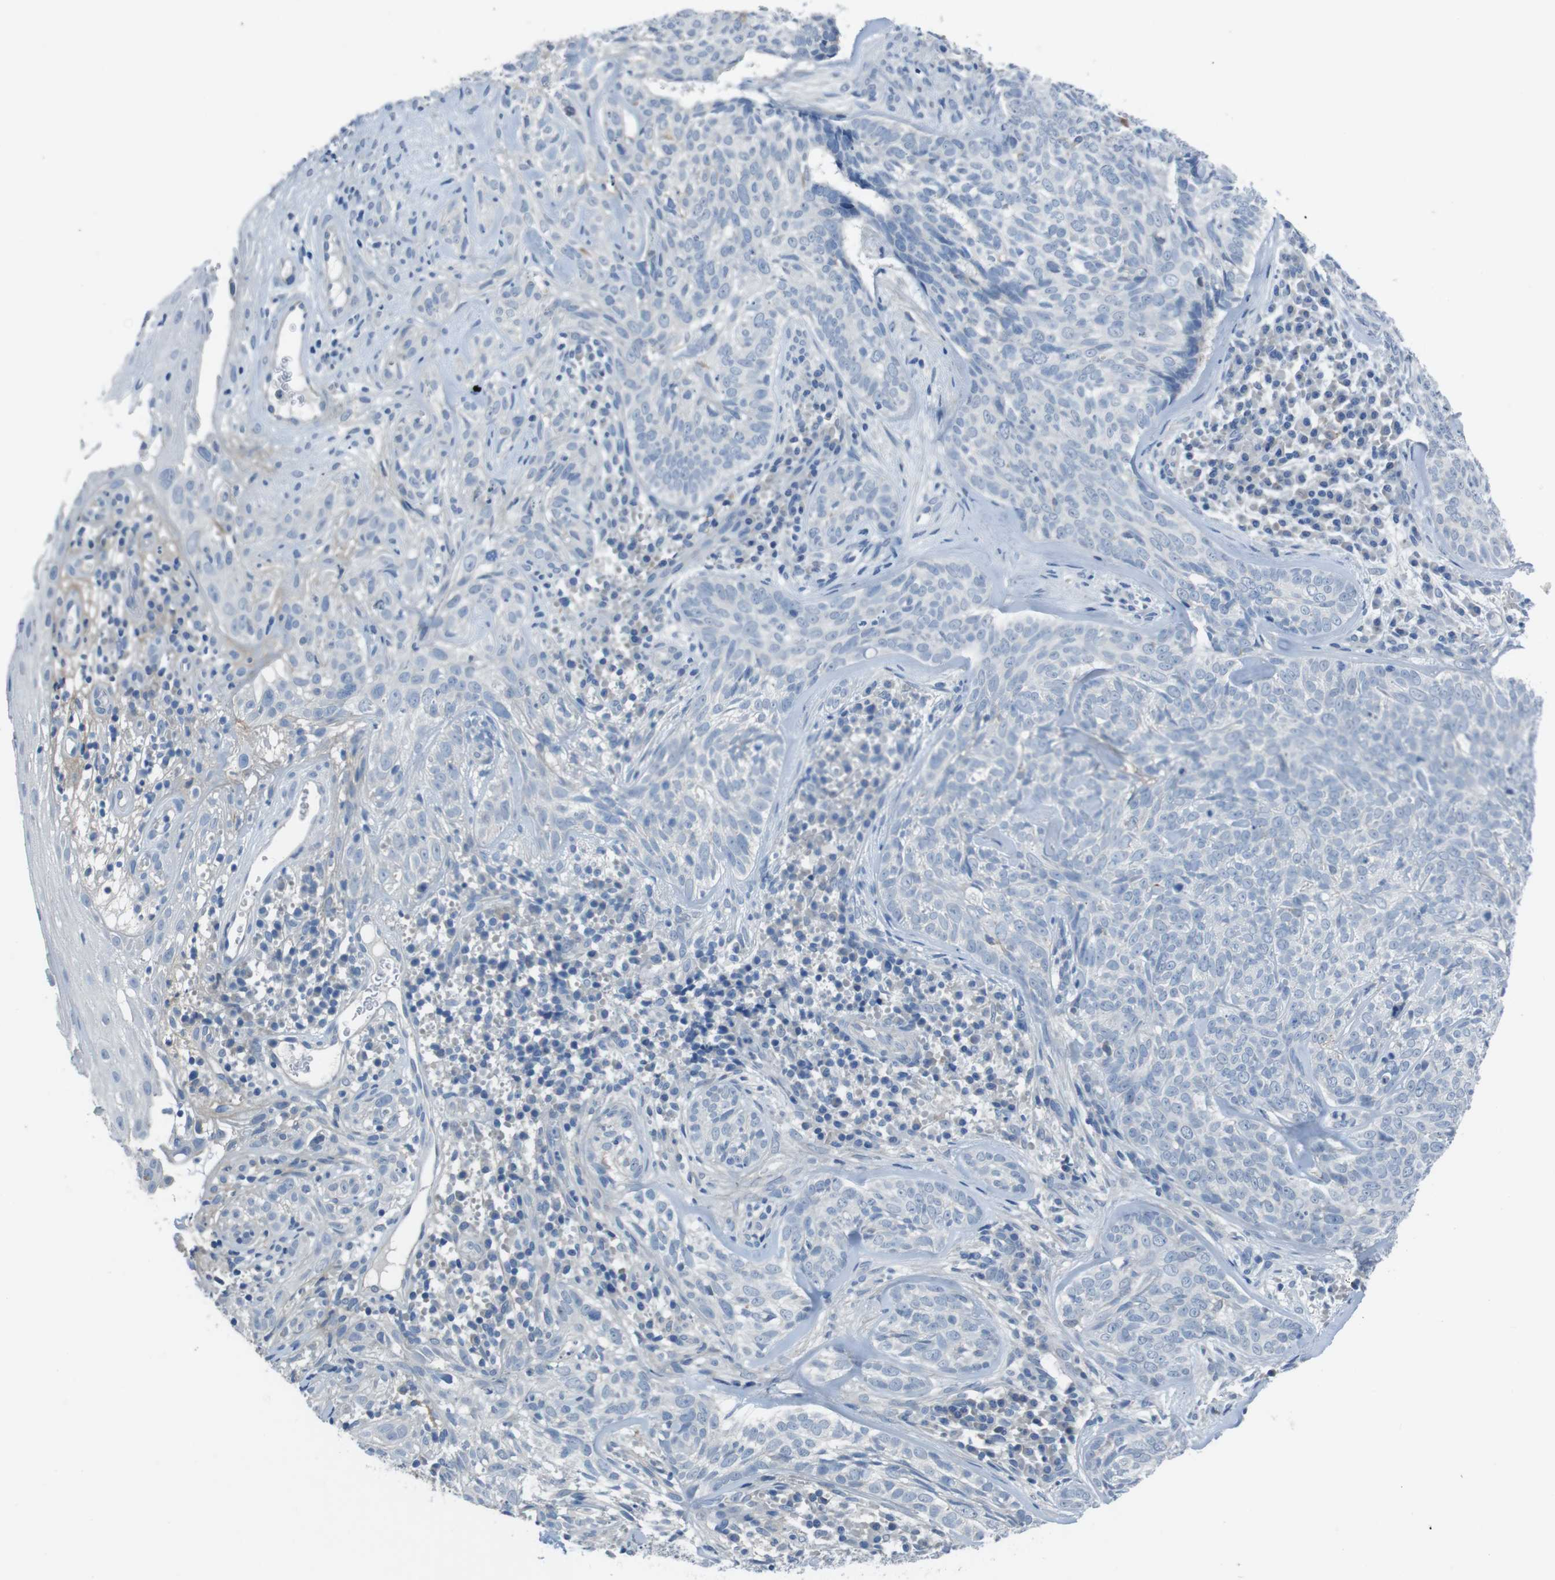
{"staining": {"intensity": "negative", "quantity": "none", "location": "none"}, "tissue": "skin cancer", "cell_type": "Tumor cells", "image_type": "cancer", "snomed": [{"axis": "morphology", "description": "Basal cell carcinoma"}, {"axis": "topography", "description": "Skin"}], "caption": "Immunohistochemical staining of human skin cancer (basal cell carcinoma) demonstrates no significant expression in tumor cells. Brightfield microscopy of immunohistochemistry stained with DAB (brown) and hematoxylin (blue), captured at high magnification.", "gene": "CYP2C8", "patient": {"sex": "male", "age": 72}}